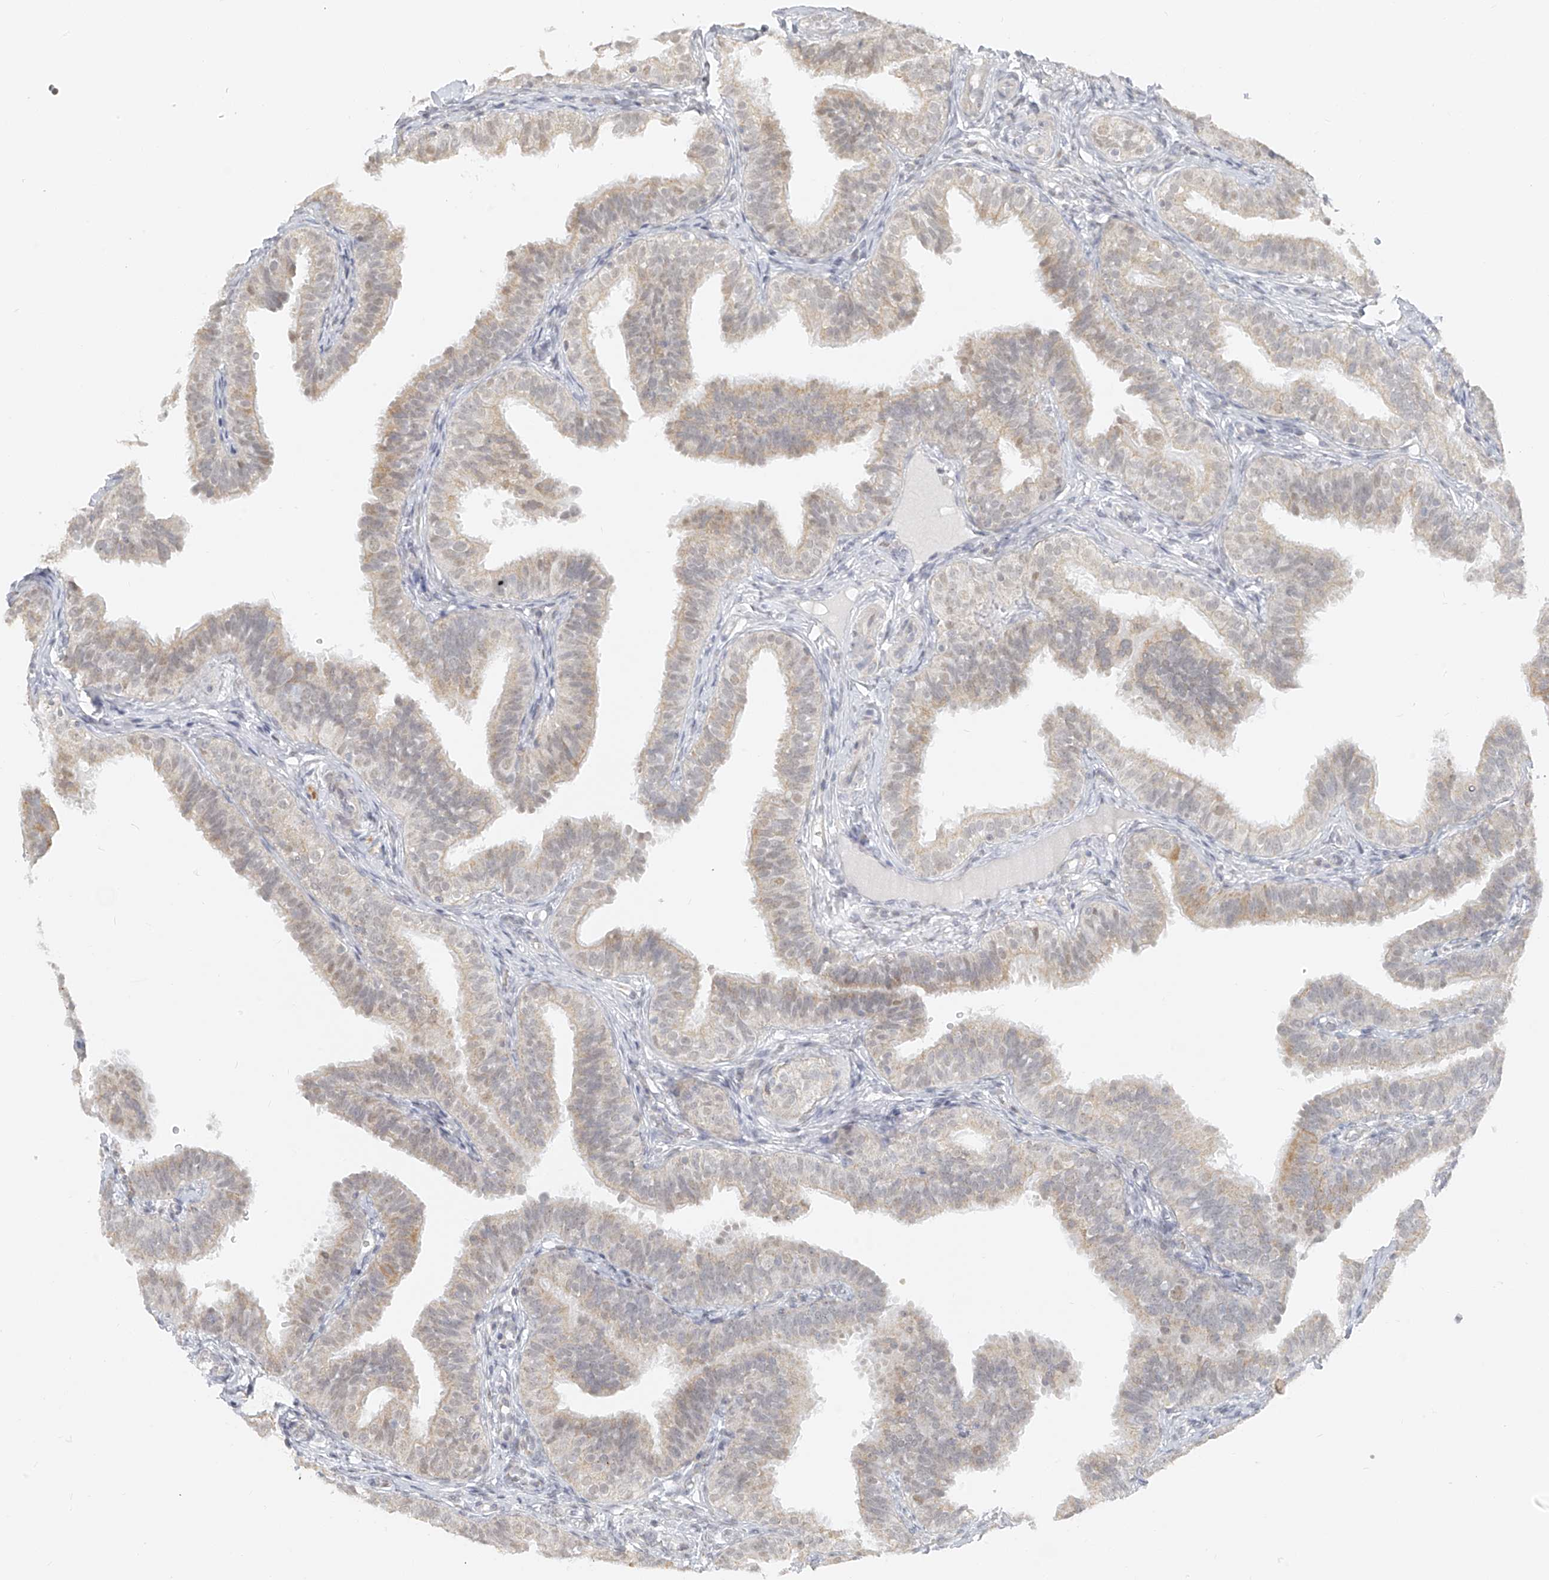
{"staining": {"intensity": "weak", "quantity": "<25%", "location": "cytoplasmic/membranous,nuclear"}, "tissue": "fallopian tube", "cell_type": "Glandular cells", "image_type": "normal", "snomed": [{"axis": "morphology", "description": "Normal tissue, NOS"}, {"axis": "topography", "description": "Fallopian tube"}], "caption": "A high-resolution micrograph shows immunohistochemistry (IHC) staining of unremarkable fallopian tube, which displays no significant expression in glandular cells.", "gene": "DYRK1B", "patient": {"sex": "female", "age": 35}}